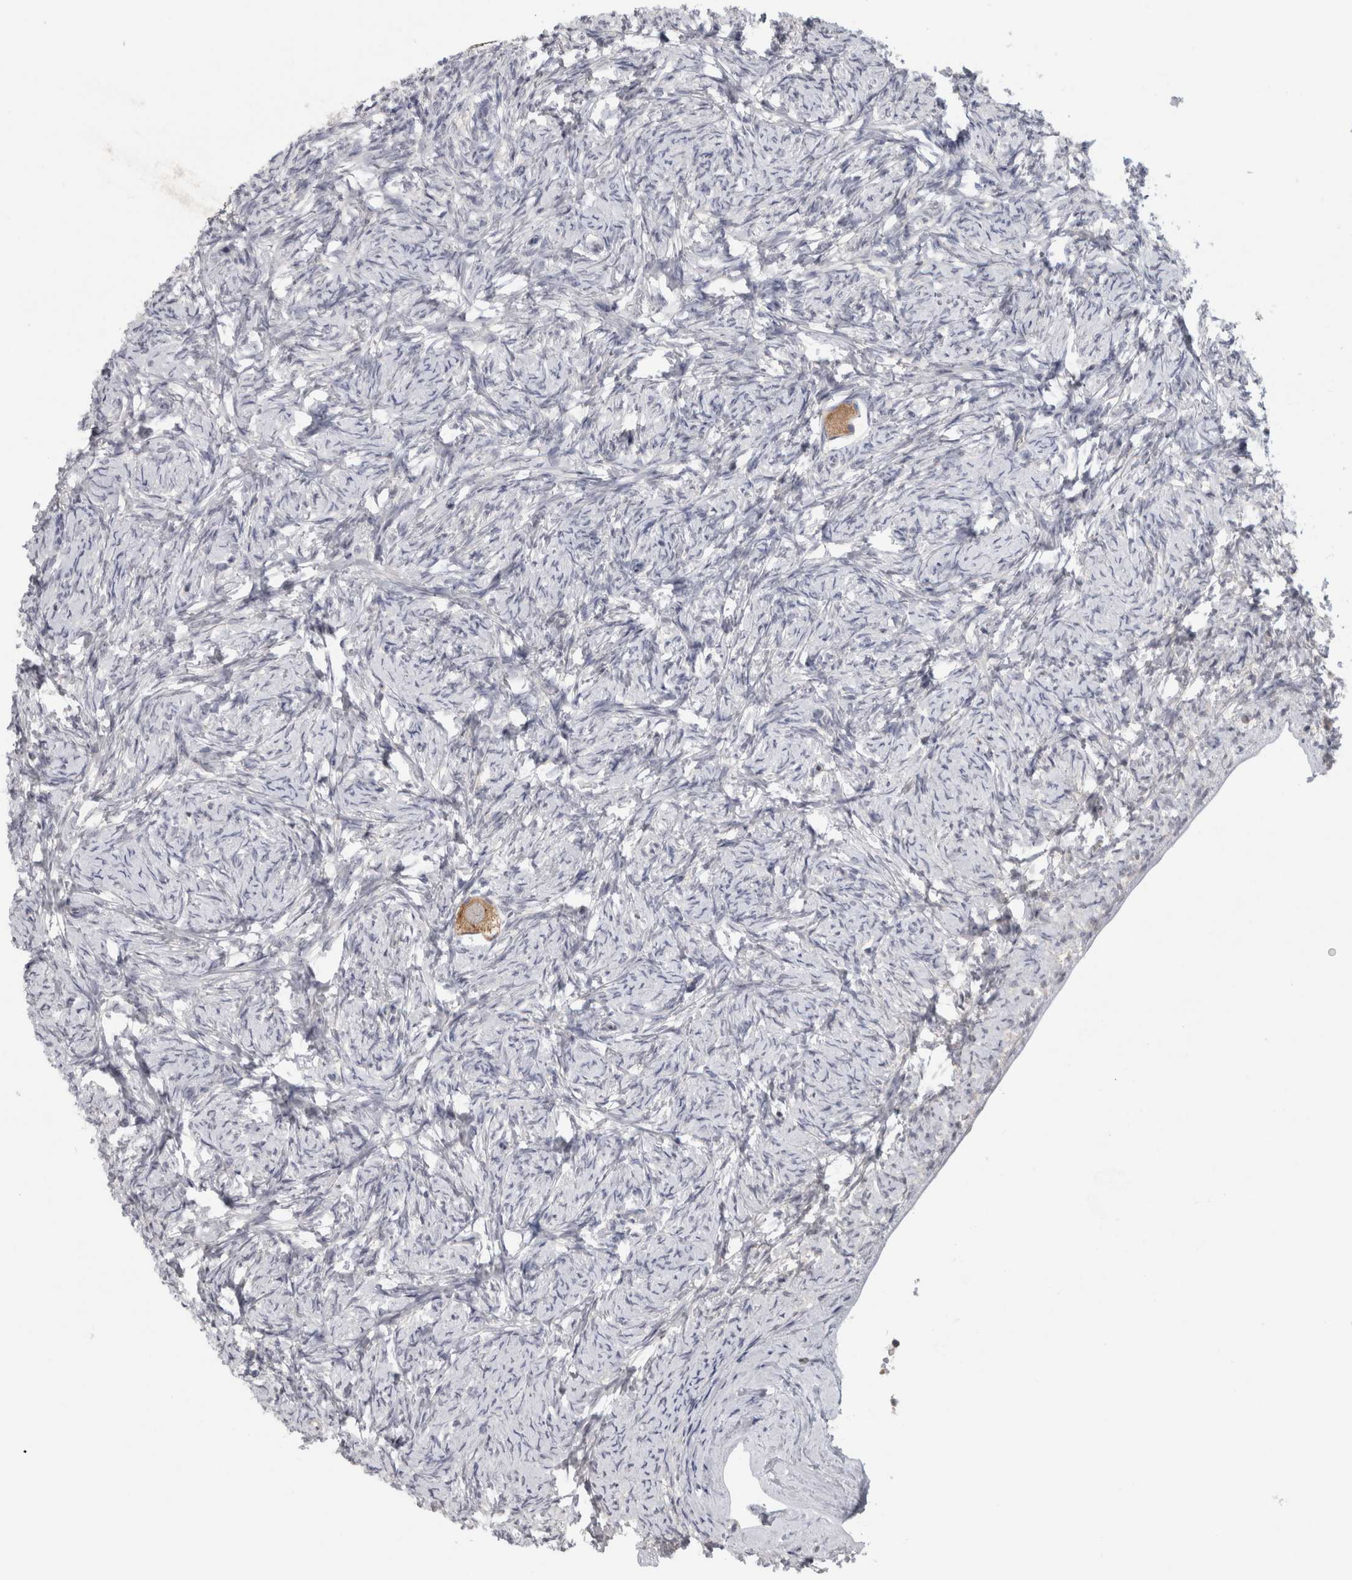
{"staining": {"intensity": "moderate", "quantity": ">75%", "location": "cytoplasmic/membranous"}, "tissue": "ovary", "cell_type": "Follicle cells", "image_type": "normal", "snomed": [{"axis": "morphology", "description": "Normal tissue, NOS"}, {"axis": "topography", "description": "Ovary"}], "caption": "This photomicrograph reveals IHC staining of normal human ovary, with medium moderate cytoplasmic/membranous expression in approximately >75% of follicle cells.", "gene": "PIGP", "patient": {"sex": "female", "age": 34}}